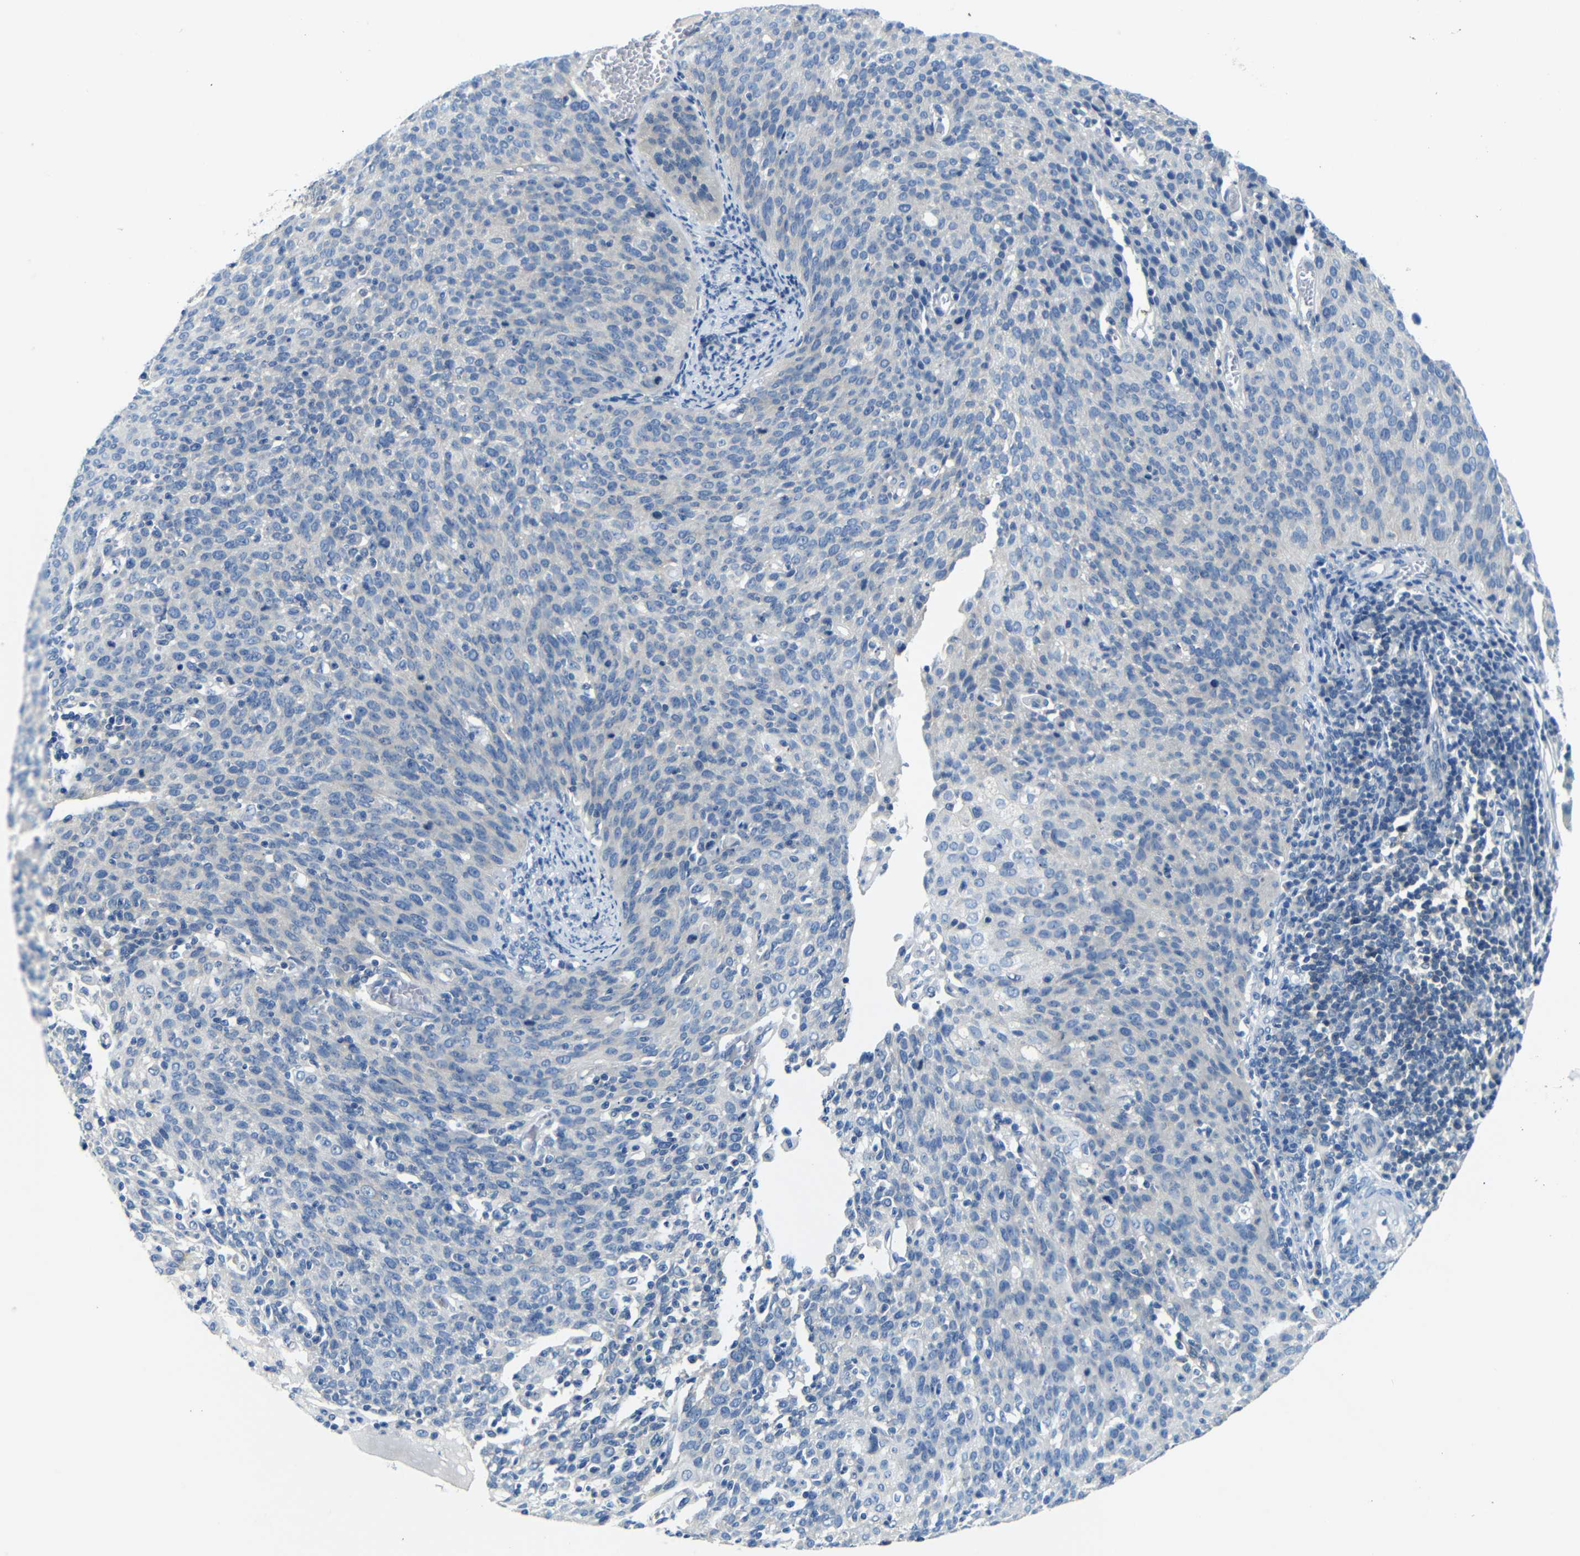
{"staining": {"intensity": "negative", "quantity": "none", "location": "none"}, "tissue": "cervical cancer", "cell_type": "Tumor cells", "image_type": "cancer", "snomed": [{"axis": "morphology", "description": "Squamous cell carcinoma, NOS"}, {"axis": "topography", "description": "Cervix"}], "caption": "The micrograph shows no staining of tumor cells in cervical cancer (squamous cell carcinoma). (DAB (3,3'-diaminobenzidine) immunohistochemistry visualized using brightfield microscopy, high magnification).", "gene": "DCP1A", "patient": {"sex": "female", "age": 38}}